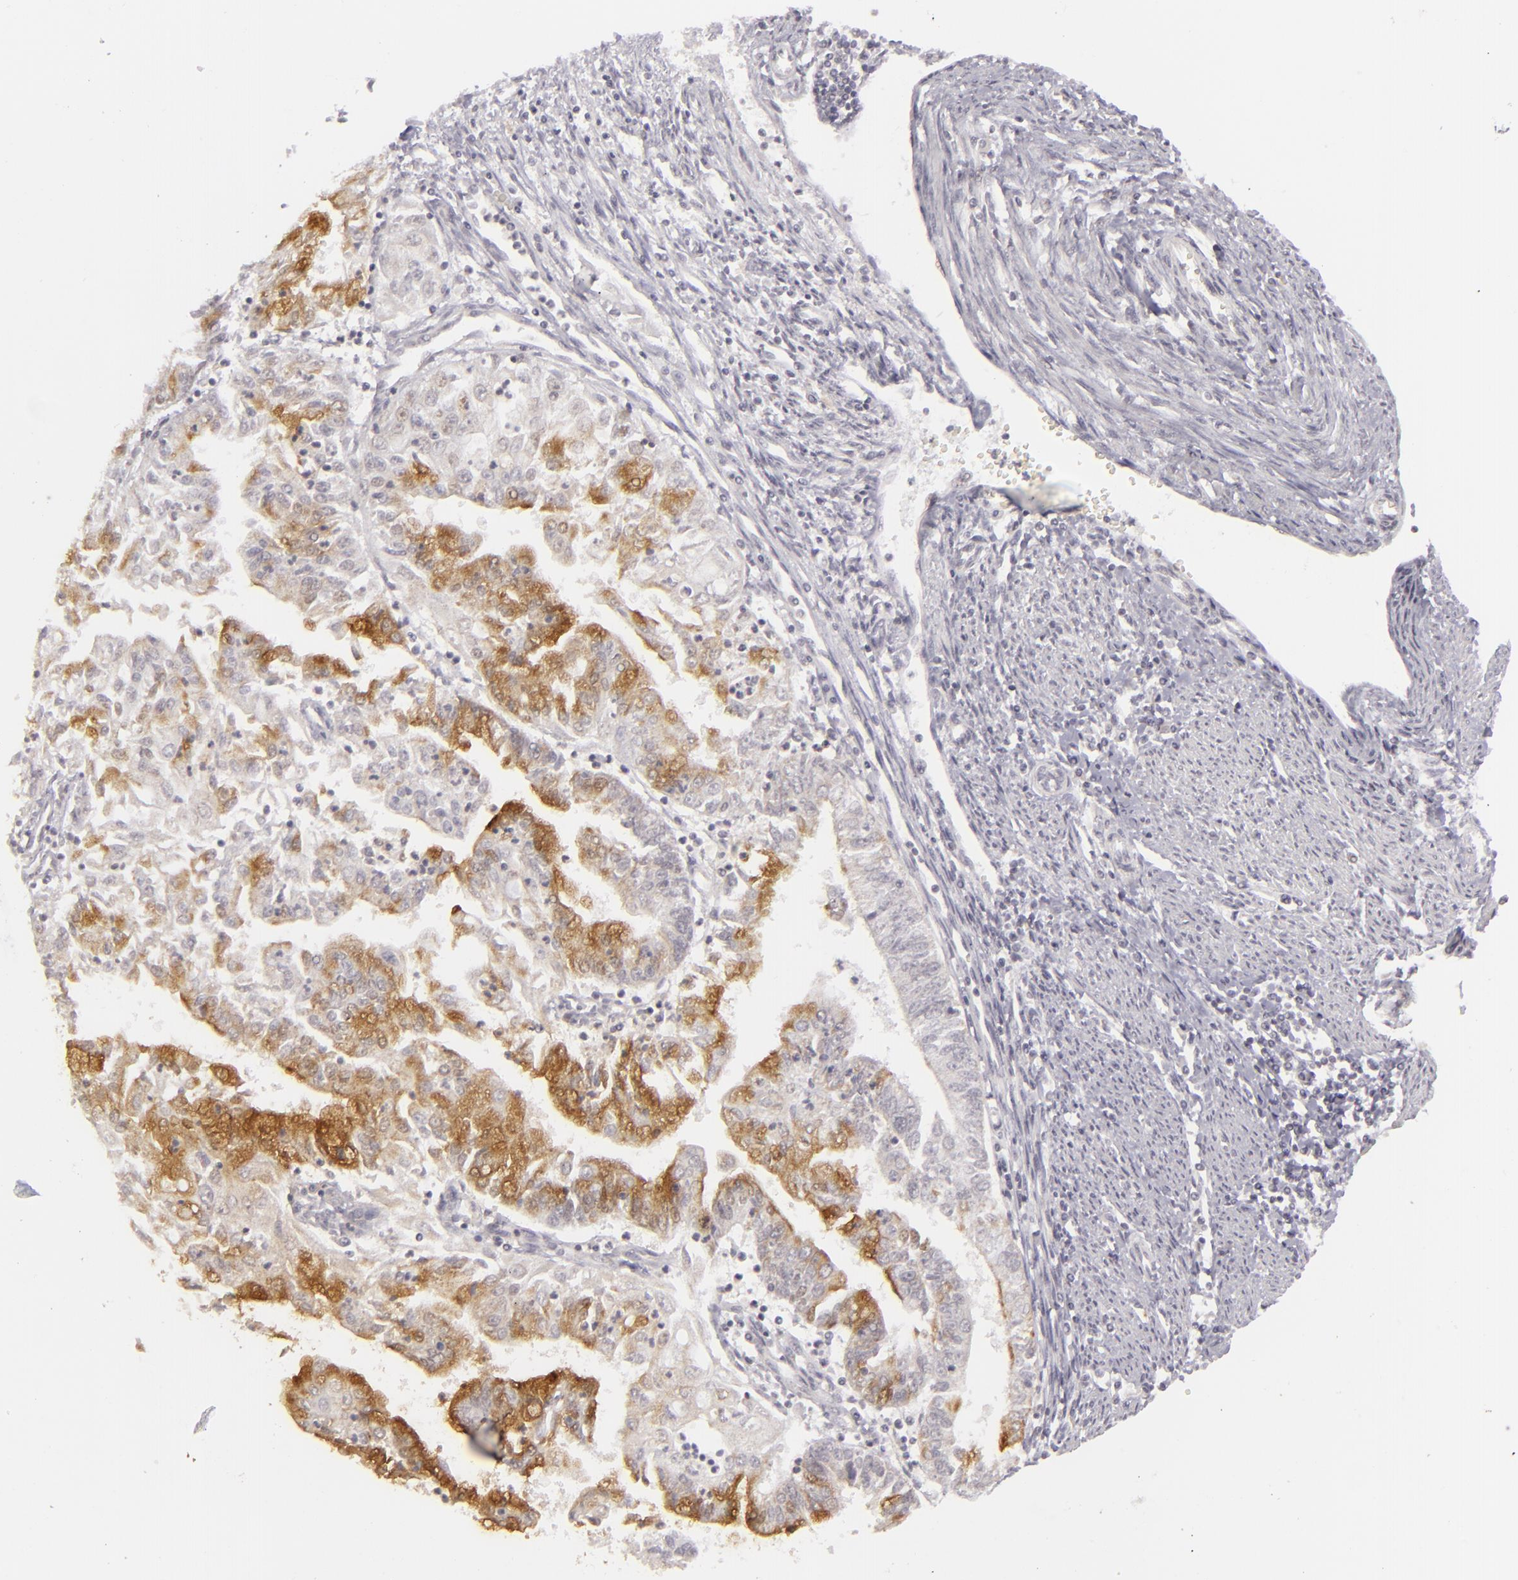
{"staining": {"intensity": "moderate", "quantity": "<25%", "location": "cytoplasmic/membranous,nuclear"}, "tissue": "endometrial cancer", "cell_type": "Tumor cells", "image_type": "cancer", "snomed": [{"axis": "morphology", "description": "Adenocarcinoma, NOS"}, {"axis": "topography", "description": "Endometrium"}], "caption": "This photomicrograph shows immunohistochemistry staining of human endometrial cancer, with low moderate cytoplasmic/membranous and nuclear positivity in approximately <25% of tumor cells.", "gene": "SIX1", "patient": {"sex": "female", "age": 75}}